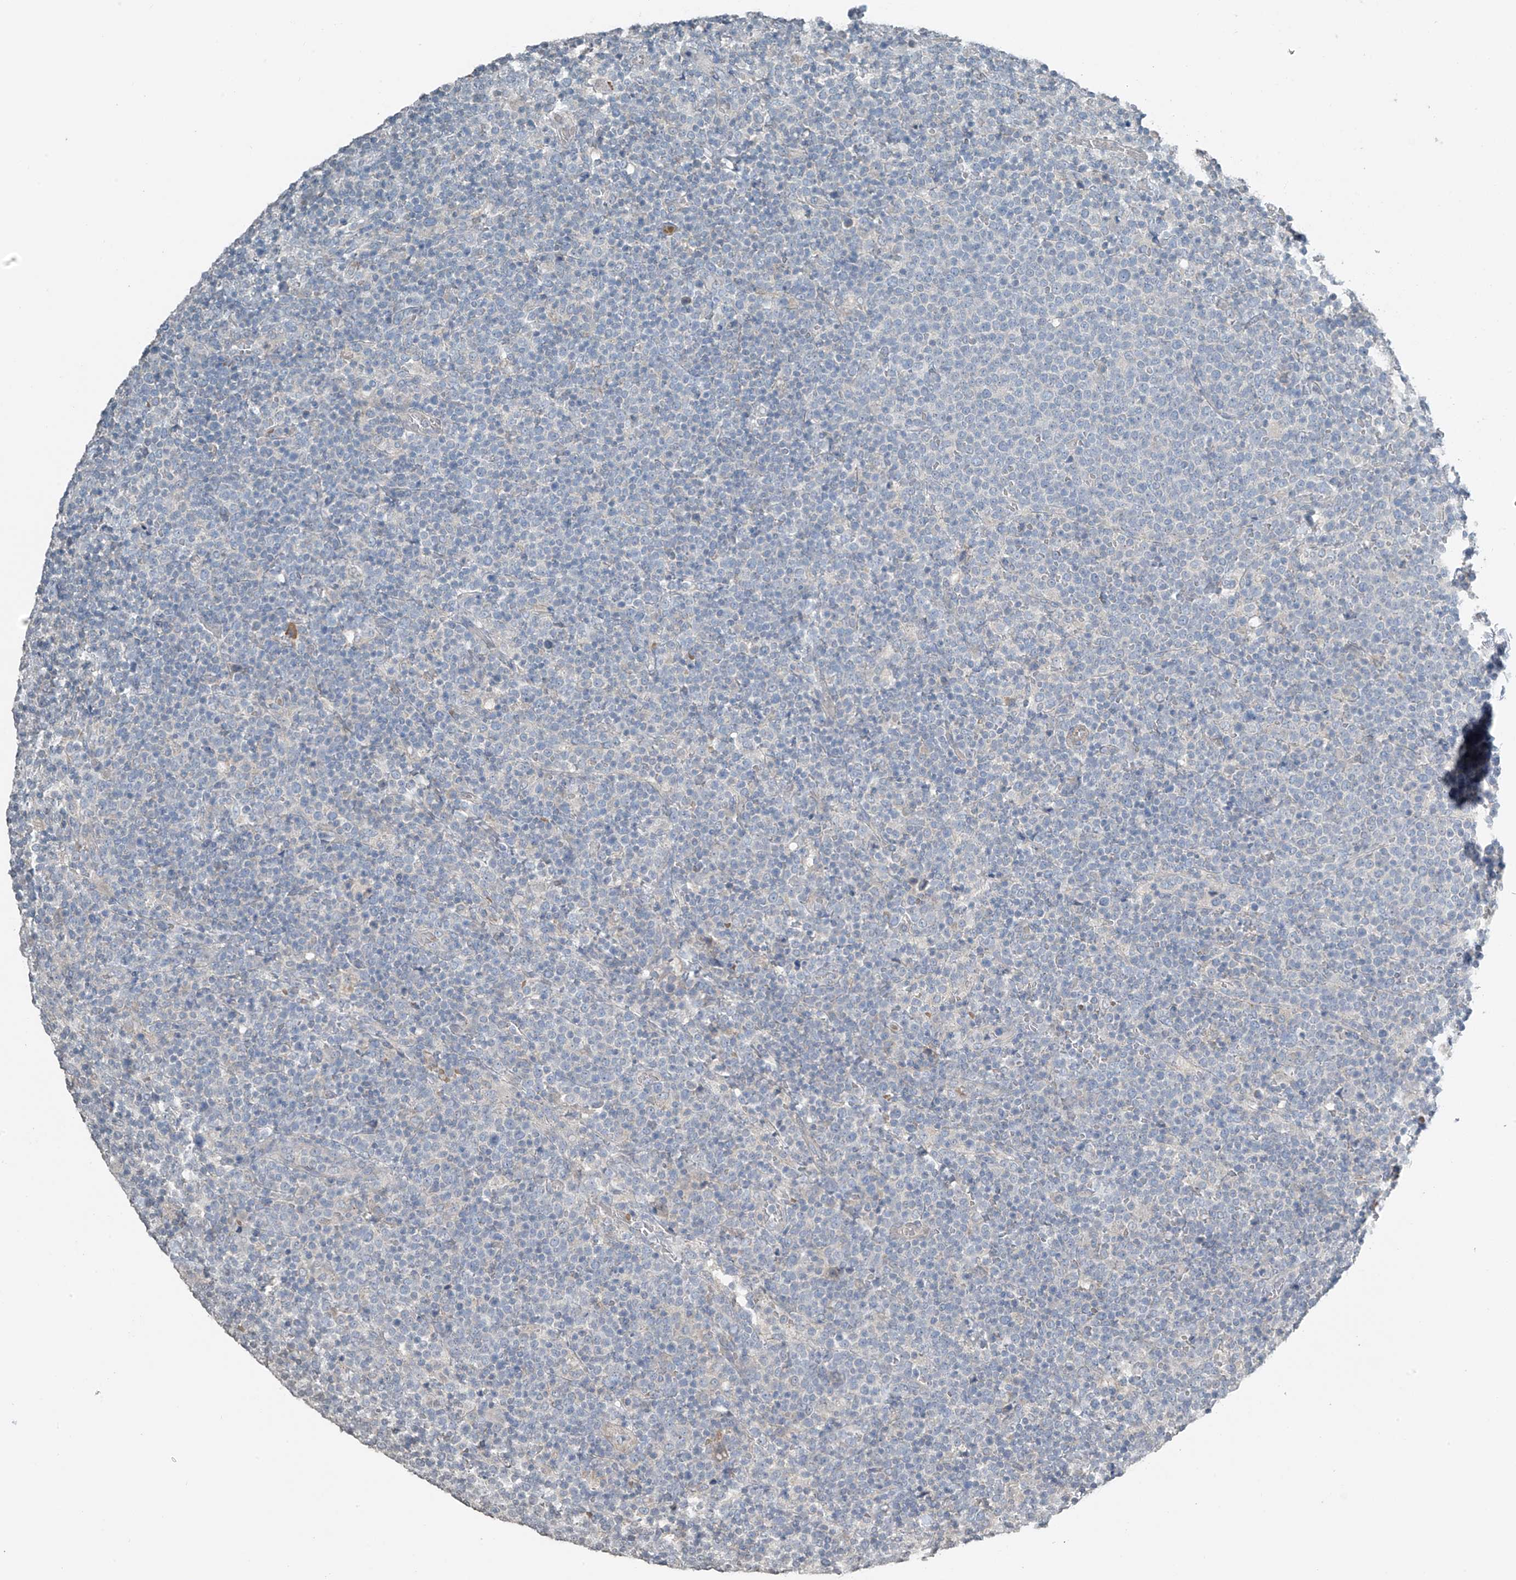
{"staining": {"intensity": "negative", "quantity": "none", "location": "none"}, "tissue": "lymphoma", "cell_type": "Tumor cells", "image_type": "cancer", "snomed": [{"axis": "morphology", "description": "Malignant lymphoma, non-Hodgkin's type, High grade"}, {"axis": "topography", "description": "Lymph node"}], "caption": "Human lymphoma stained for a protein using immunohistochemistry displays no staining in tumor cells.", "gene": "HOXA11", "patient": {"sex": "male", "age": 61}}